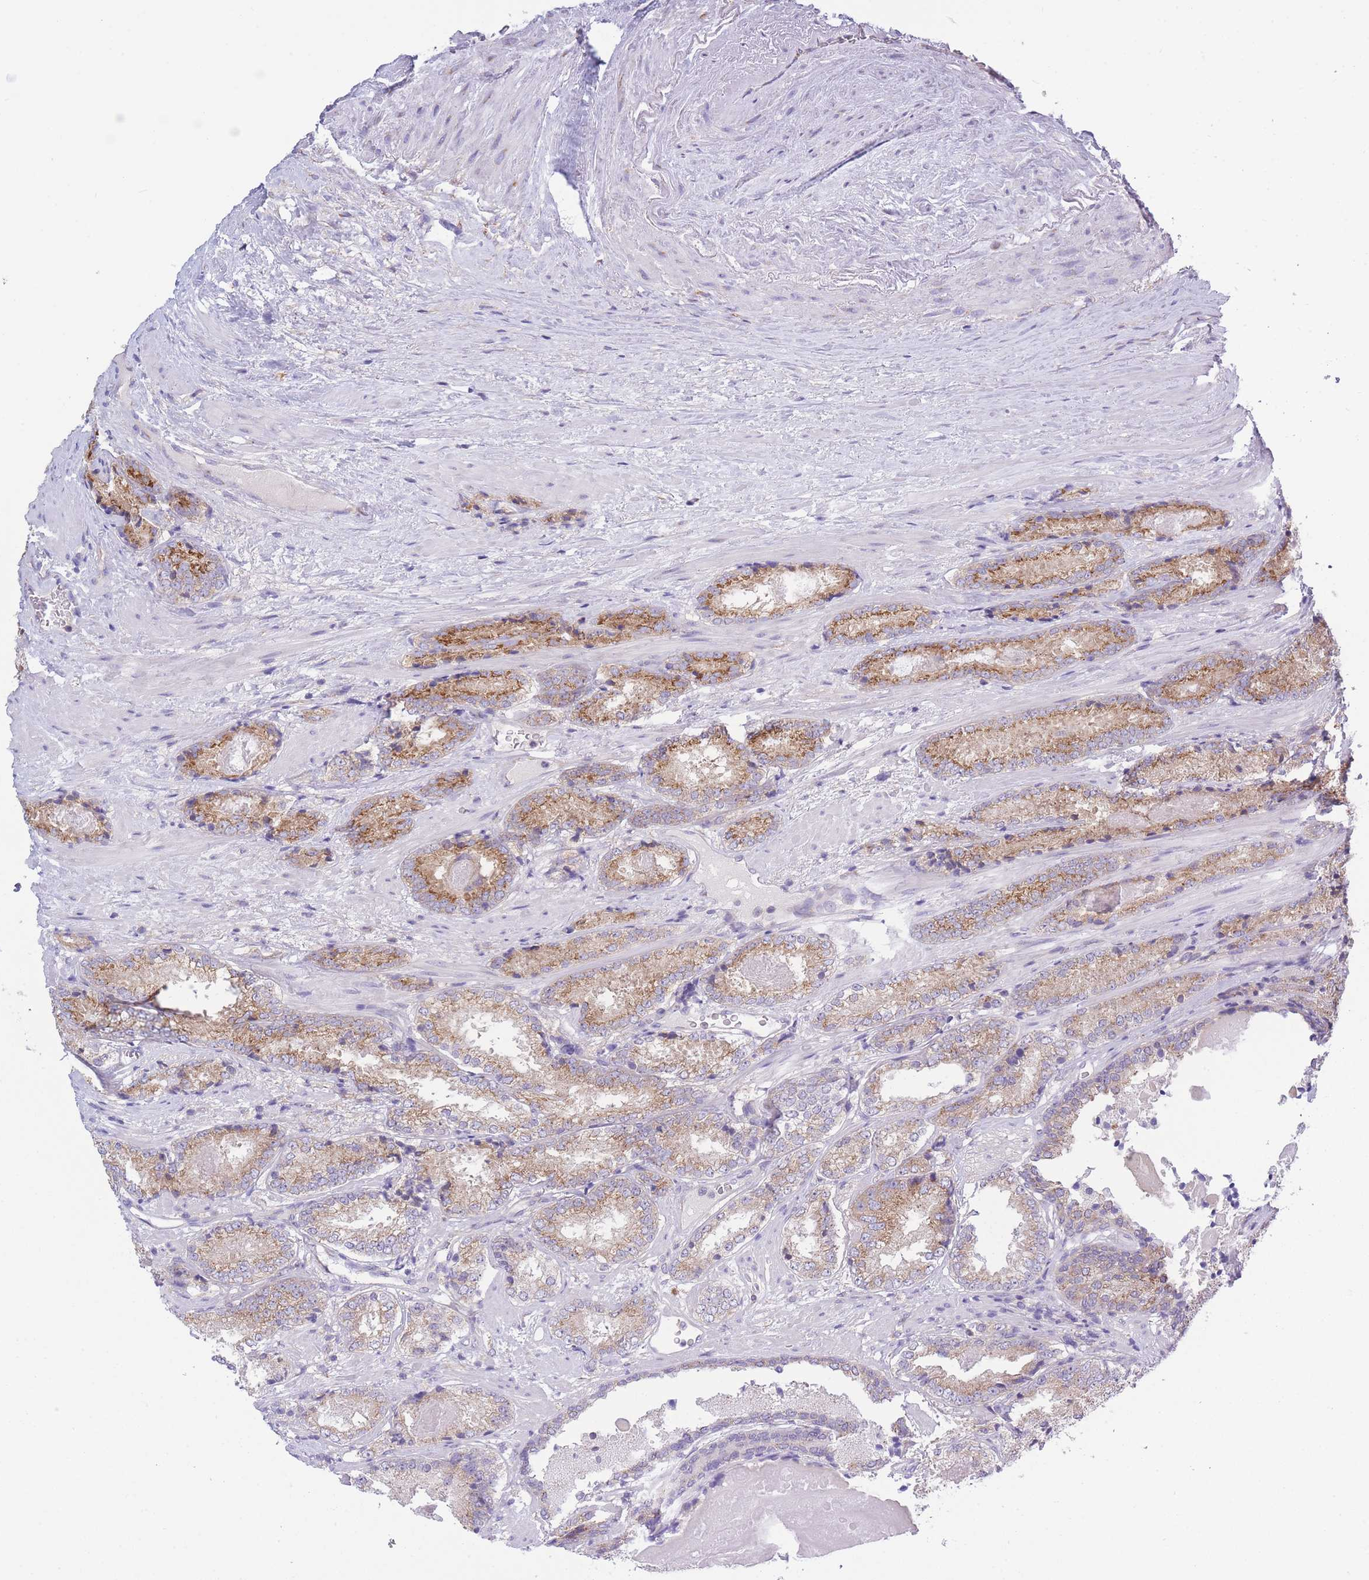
{"staining": {"intensity": "moderate", "quantity": "25%-75%", "location": "cytoplasmic/membranous"}, "tissue": "prostate cancer", "cell_type": "Tumor cells", "image_type": "cancer", "snomed": [{"axis": "morphology", "description": "Adenocarcinoma, High grade"}, {"axis": "topography", "description": "Prostate"}], "caption": "A medium amount of moderate cytoplasmic/membranous positivity is appreciated in about 25%-75% of tumor cells in prostate cancer (high-grade adenocarcinoma) tissue.", "gene": "COPG2", "patient": {"sex": "male", "age": 63}}